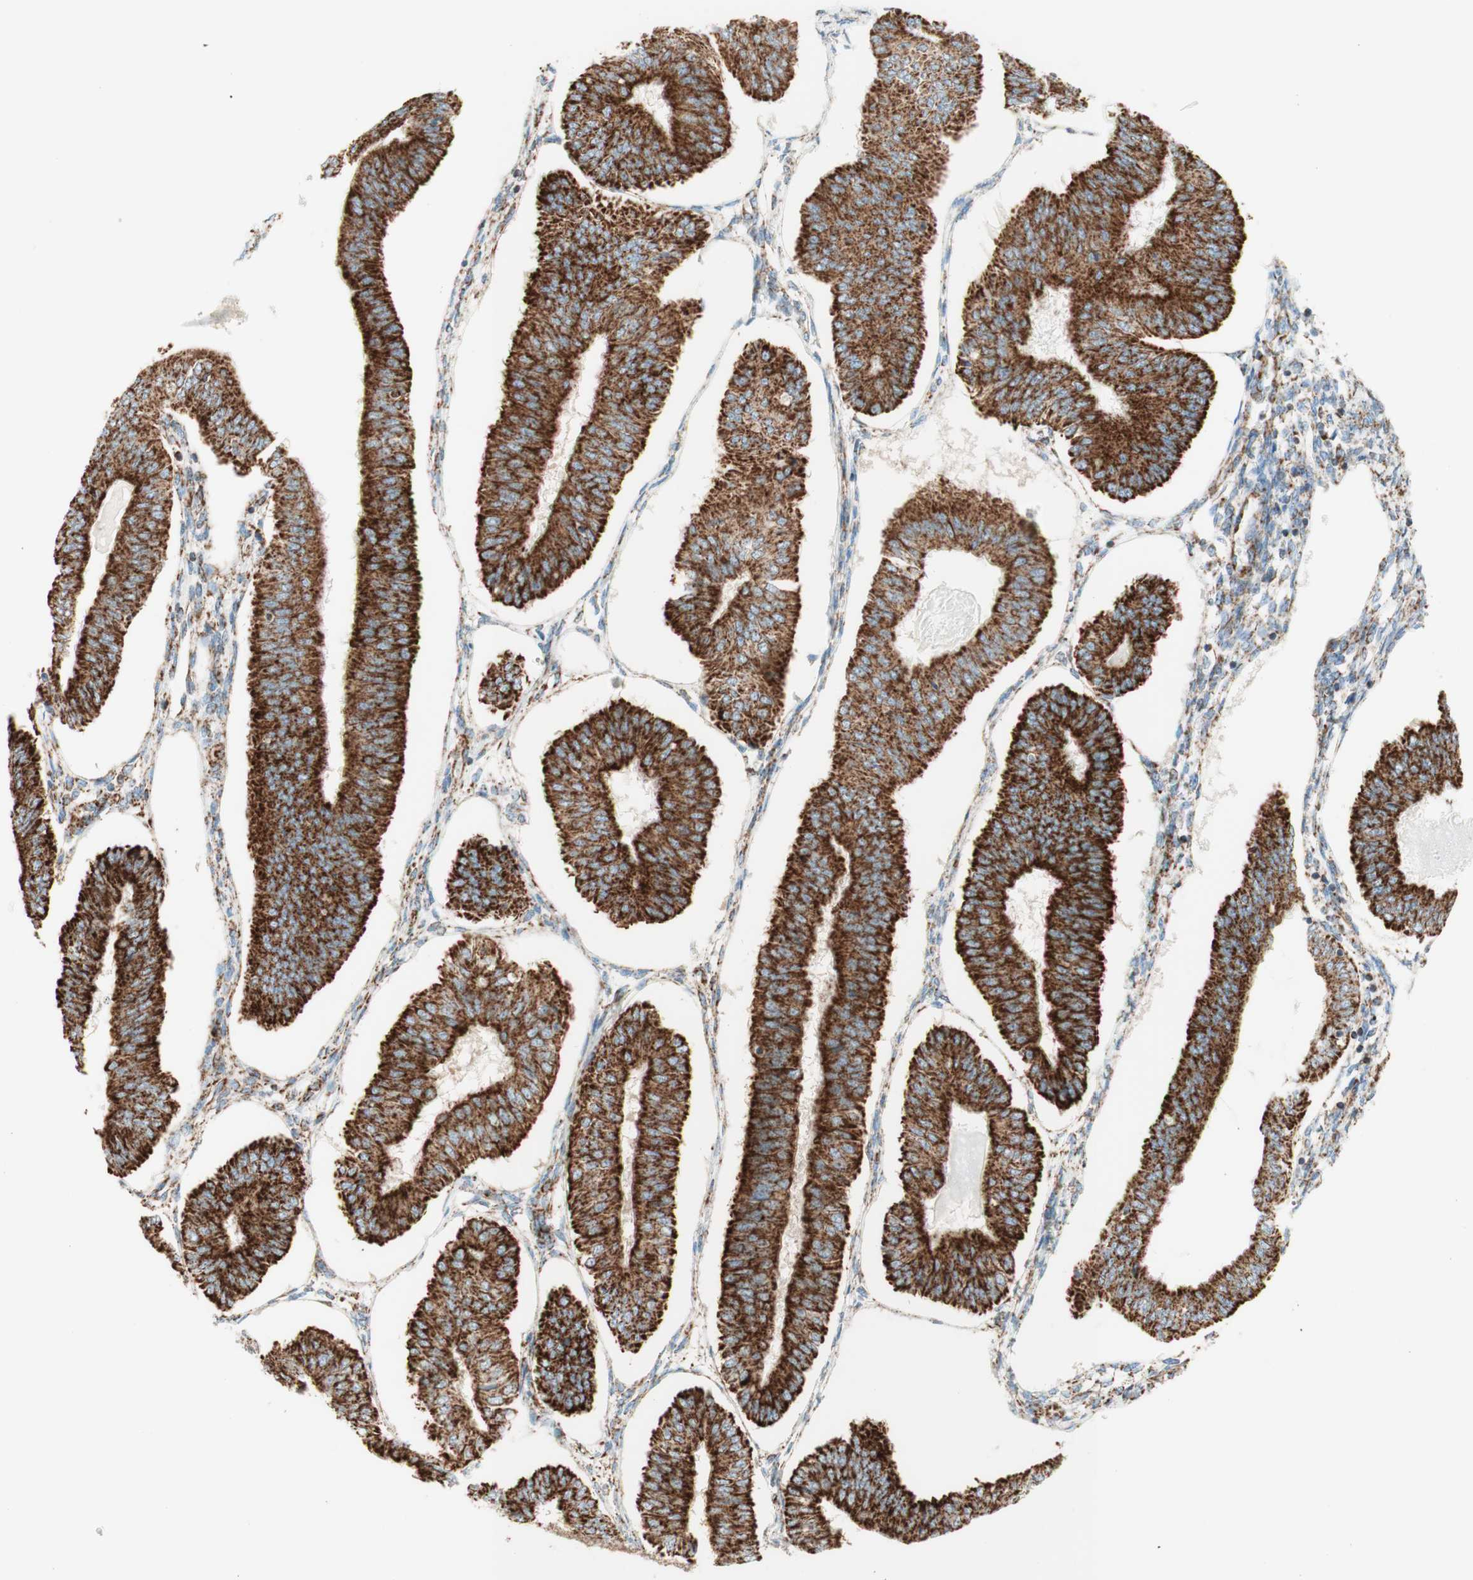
{"staining": {"intensity": "strong", "quantity": ">75%", "location": "cytoplasmic/membranous"}, "tissue": "endometrial cancer", "cell_type": "Tumor cells", "image_type": "cancer", "snomed": [{"axis": "morphology", "description": "Adenocarcinoma, NOS"}, {"axis": "topography", "description": "Endometrium"}], "caption": "The immunohistochemical stain labels strong cytoplasmic/membranous expression in tumor cells of endometrial cancer (adenocarcinoma) tissue.", "gene": "TOMM20", "patient": {"sex": "female", "age": 58}}